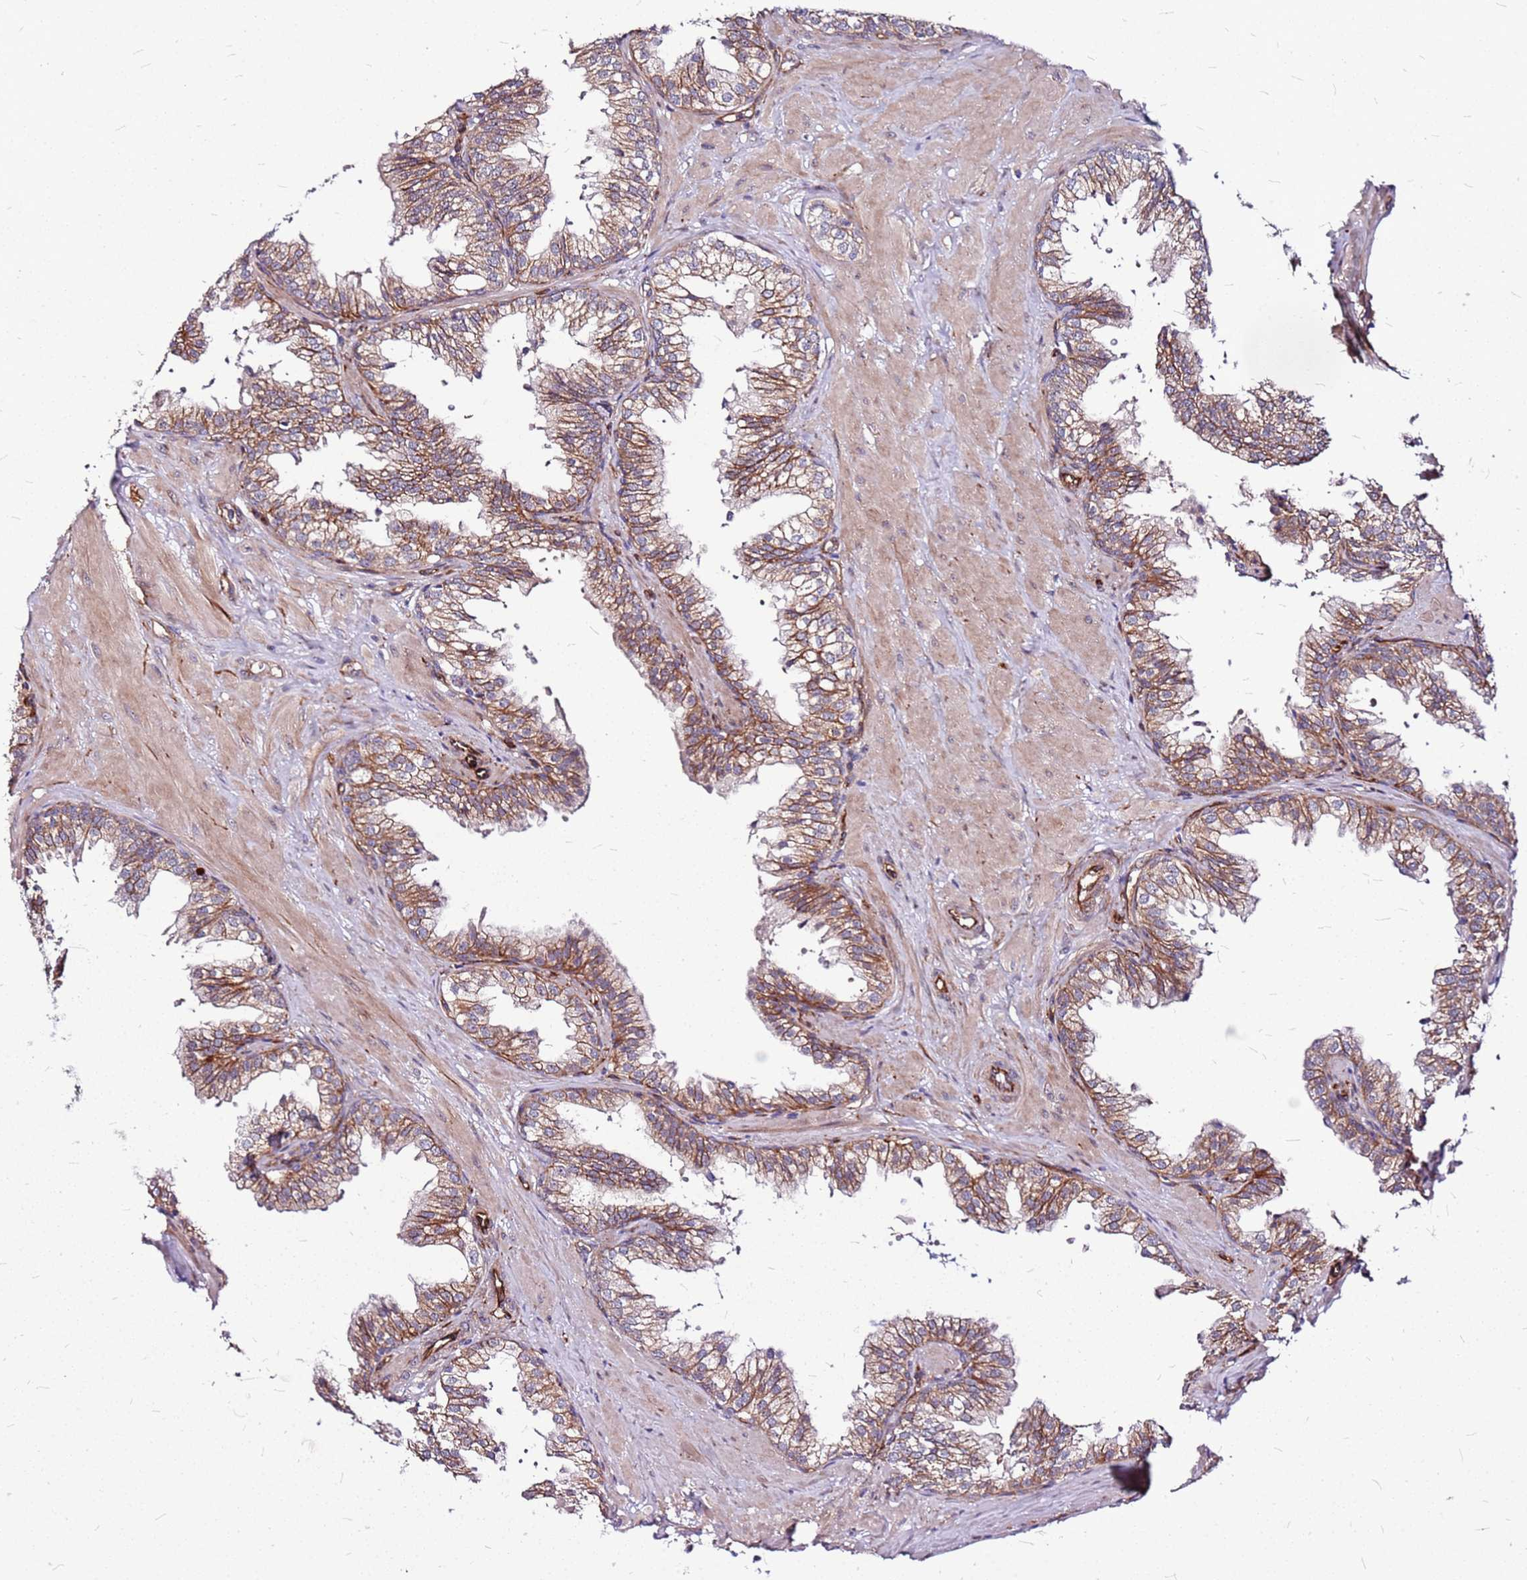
{"staining": {"intensity": "moderate", "quantity": ">75%", "location": "cytoplasmic/membranous"}, "tissue": "prostate", "cell_type": "Glandular cells", "image_type": "normal", "snomed": [{"axis": "morphology", "description": "Normal tissue, NOS"}, {"axis": "topography", "description": "Prostate"}, {"axis": "topography", "description": "Peripheral nerve tissue"}], "caption": "Protein positivity by IHC reveals moderate cytoplasmic/membranous staining in approximately >75% of glandular cells in normal prostate.", "gene": "TOPAZ1", "patient": {"sex": "male", "age": 55}}